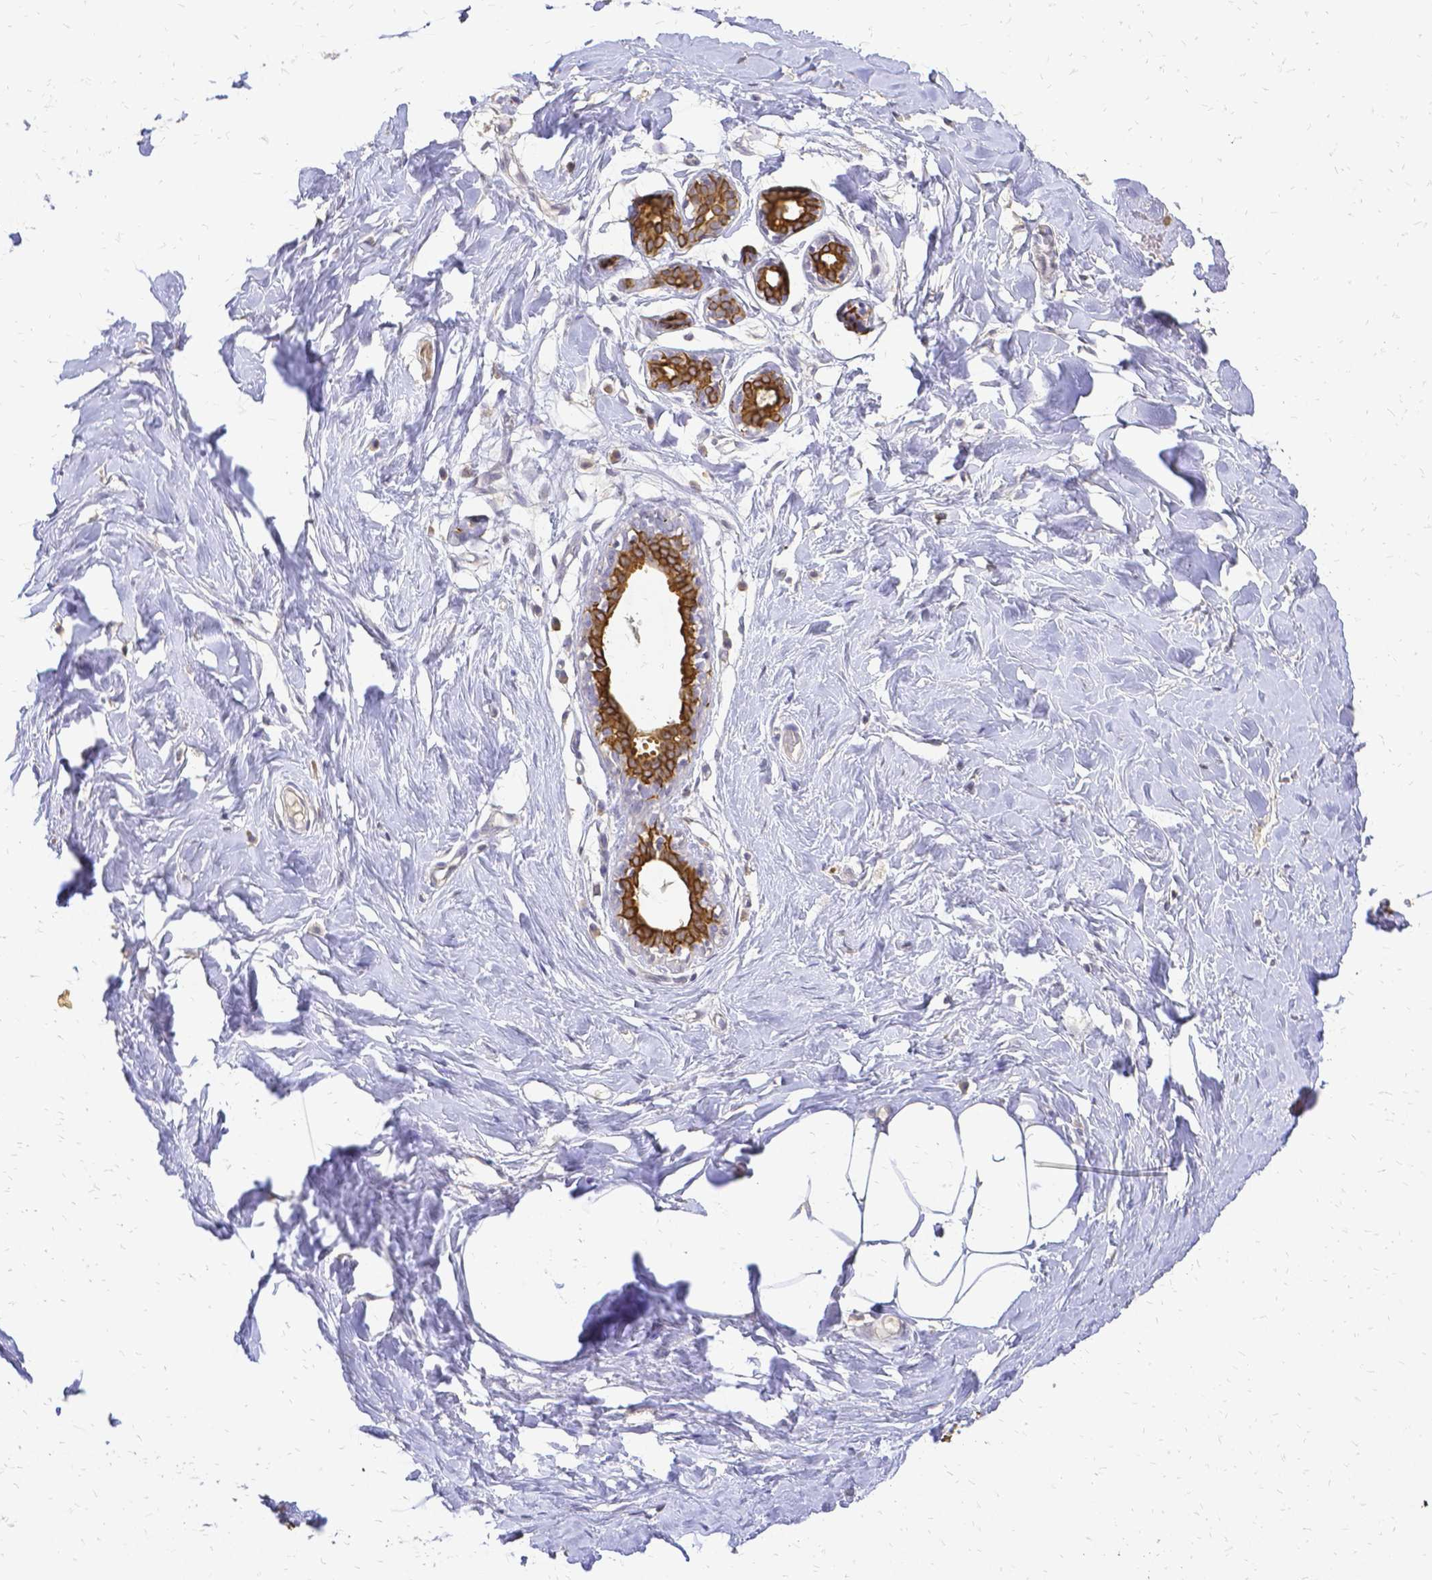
{"staining": {"intensity": "negative", "quantity": "none", "location": "none"}, "tissue": "breast", "cell_type": "Adipocytes", "image_type": "normal", "snomed": [{"axis": "morphology", "description": "Normal tissue, NOS"}, {"axis": "topography", "description": "Breast"}], "caption": "This is an immunohistochemistry image of benign breast. There is no staining in adipocytes.", "gene": "CIB1", "patient": {"sex": "female", "age": 27}}